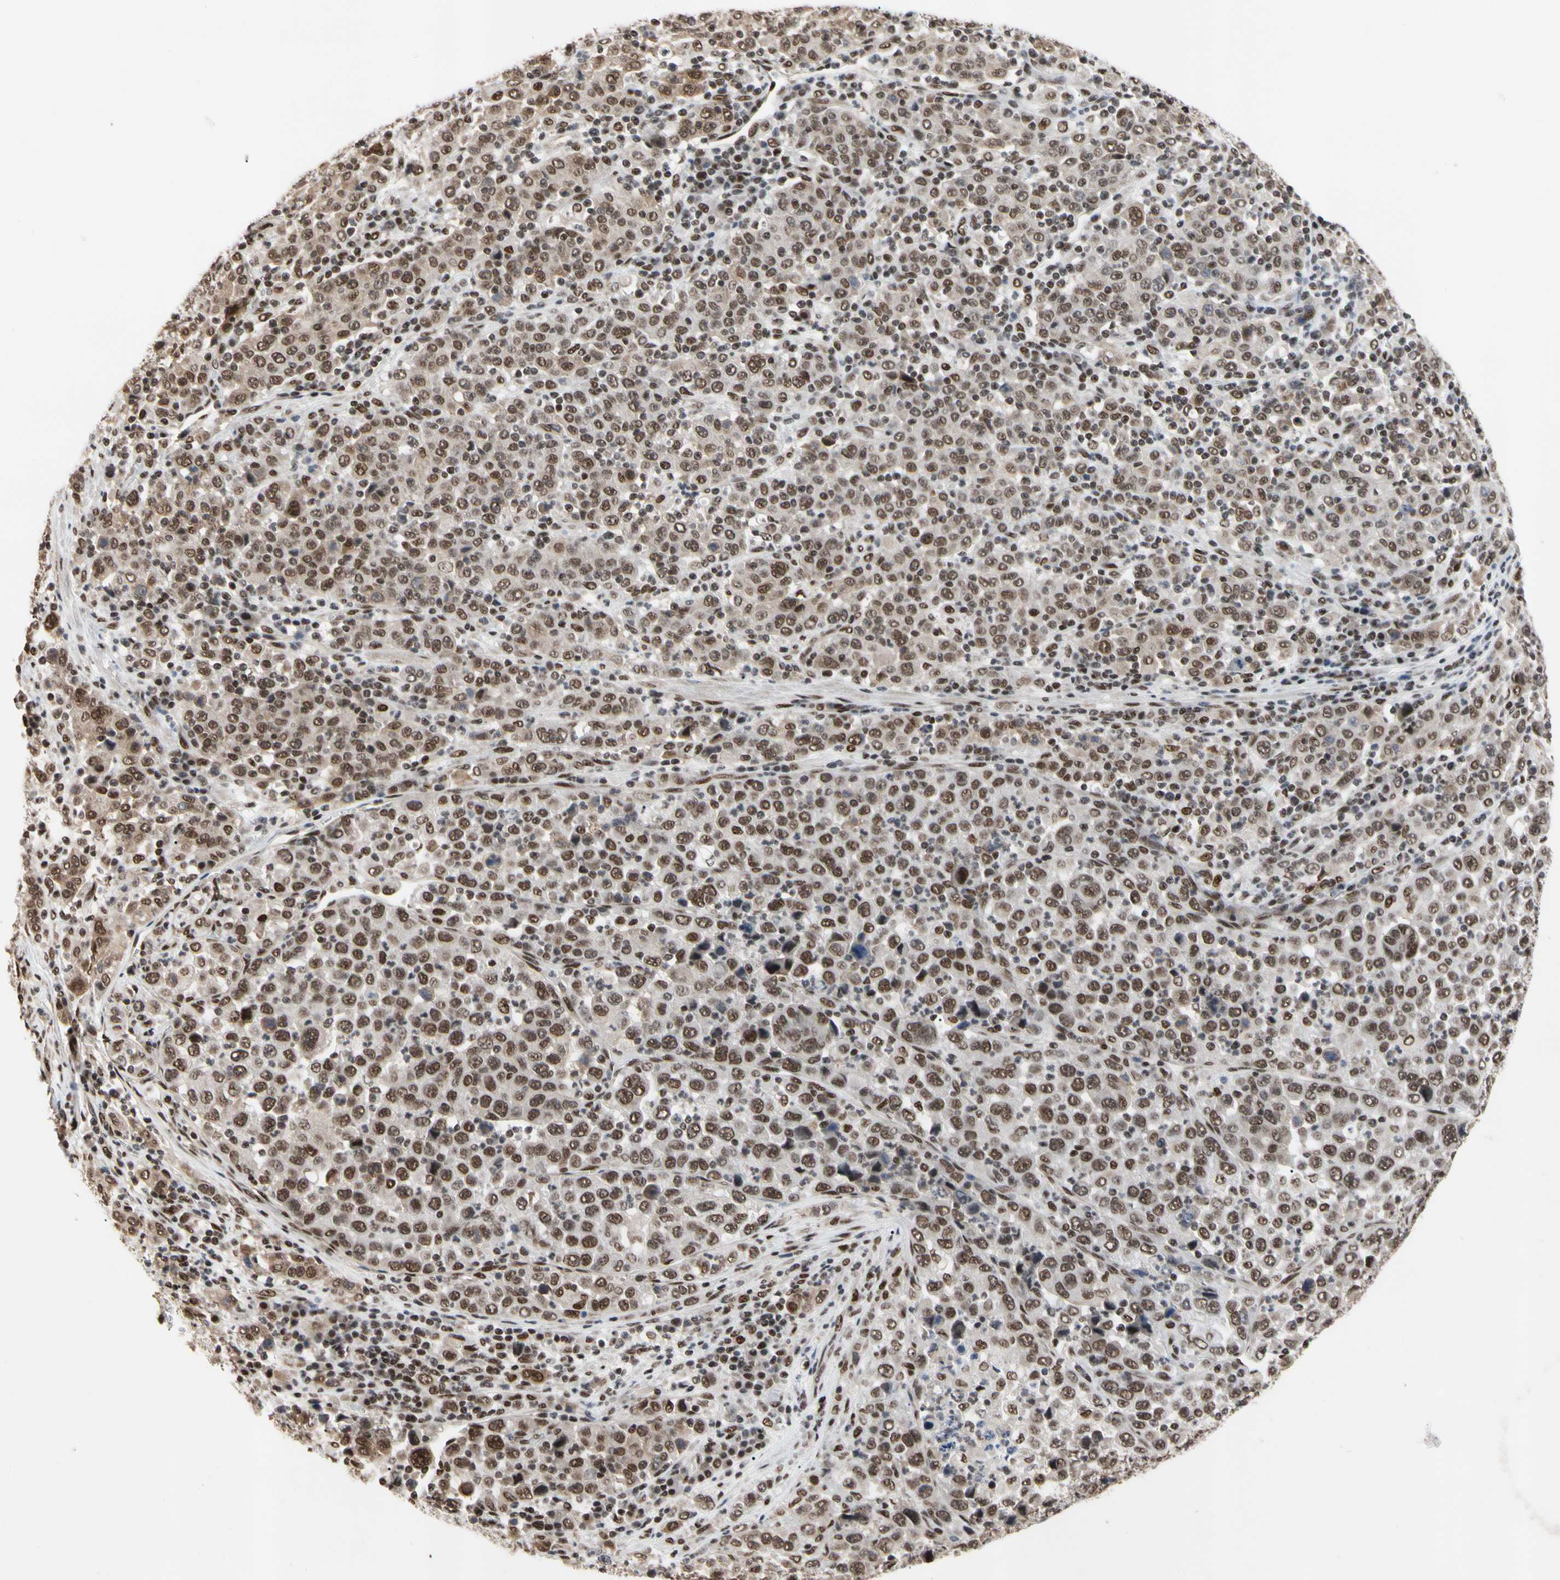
{"staining": {"intensity": "moderate", "quantity": ">75%", "location": "nuclear"}, "tissue": "stomach cancer", "cell_type": "Tumor cells", "image_type": "cancer", "snomed": [{"axis": "morphology", "description": "Normal tissue, NOS"}, {"axis": "morphology", "description": "Adenocarcinoma, NOS"}, {"axis": "topography", "description": "Stomach, upper"}, {"axis": "topography", "description": "Stomach"}], "caption": "Brown immunohistochemical staining in adenocarcinoma (stomach) demonstrates moderate nuclear positivity in approximately >75% of tumor cells.", "gene": "FAM98B", "patient": {"sex": "male", "age": 59}}